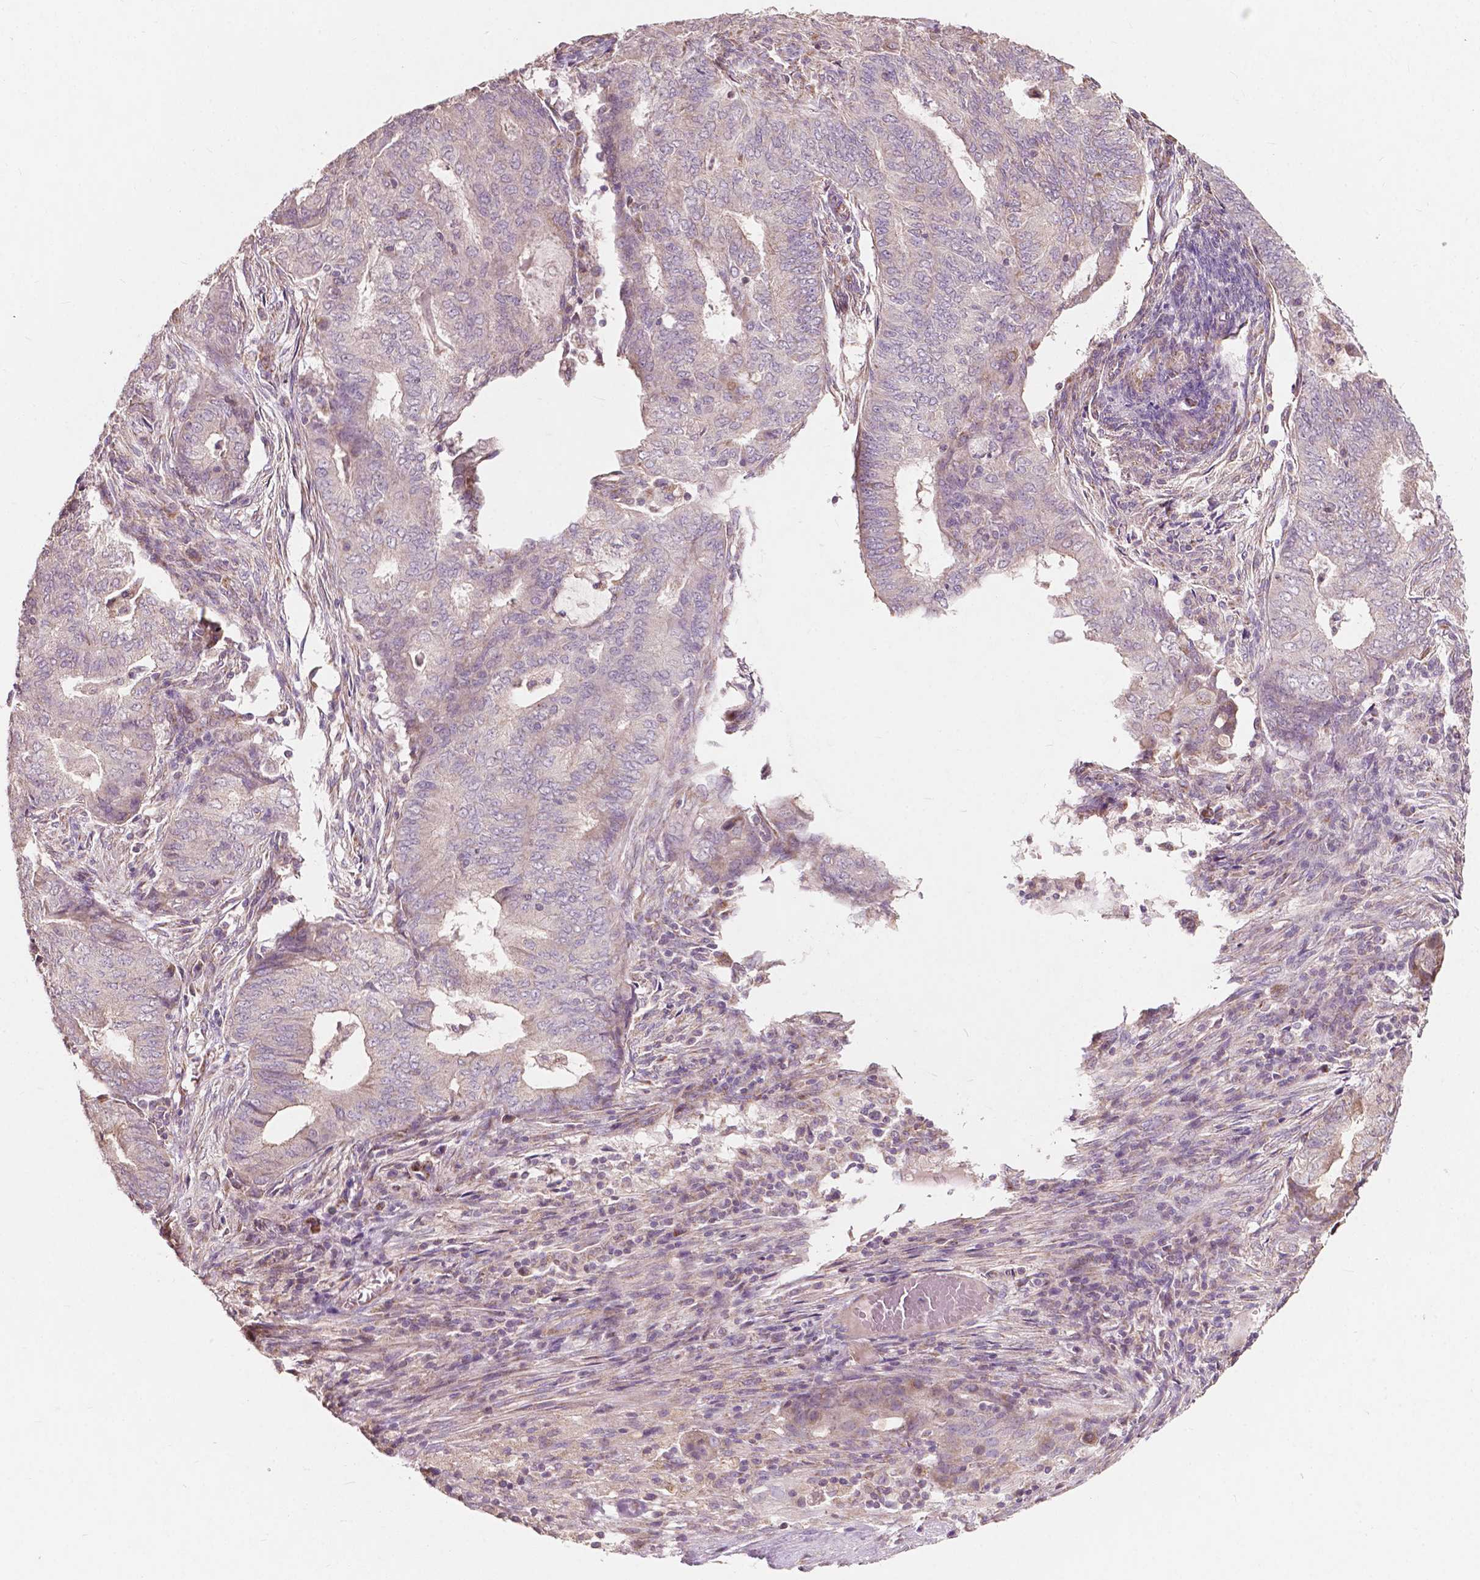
{"staining": {"intensity": "weak", "quantity": "<25%", "location": "cytoplasmic/membranous"}, "tissue": "endometrial cancer", "cell_type": "Tumor cells", "image_type": "cancer", "snomed": [{"axis": "morphology", "description": "Adenocarcinoma, NOS"}, {"axis": "topography", "description": "Endometrium"}], "caption": "A high-resolution micrograph shows immunohistochemistry staining of adenocarcinoma (endometrial), which exhibits no significant expression in tumor cells.", "gene": "NDUFA10", "patient": {"sex": "female", "age": 62}}